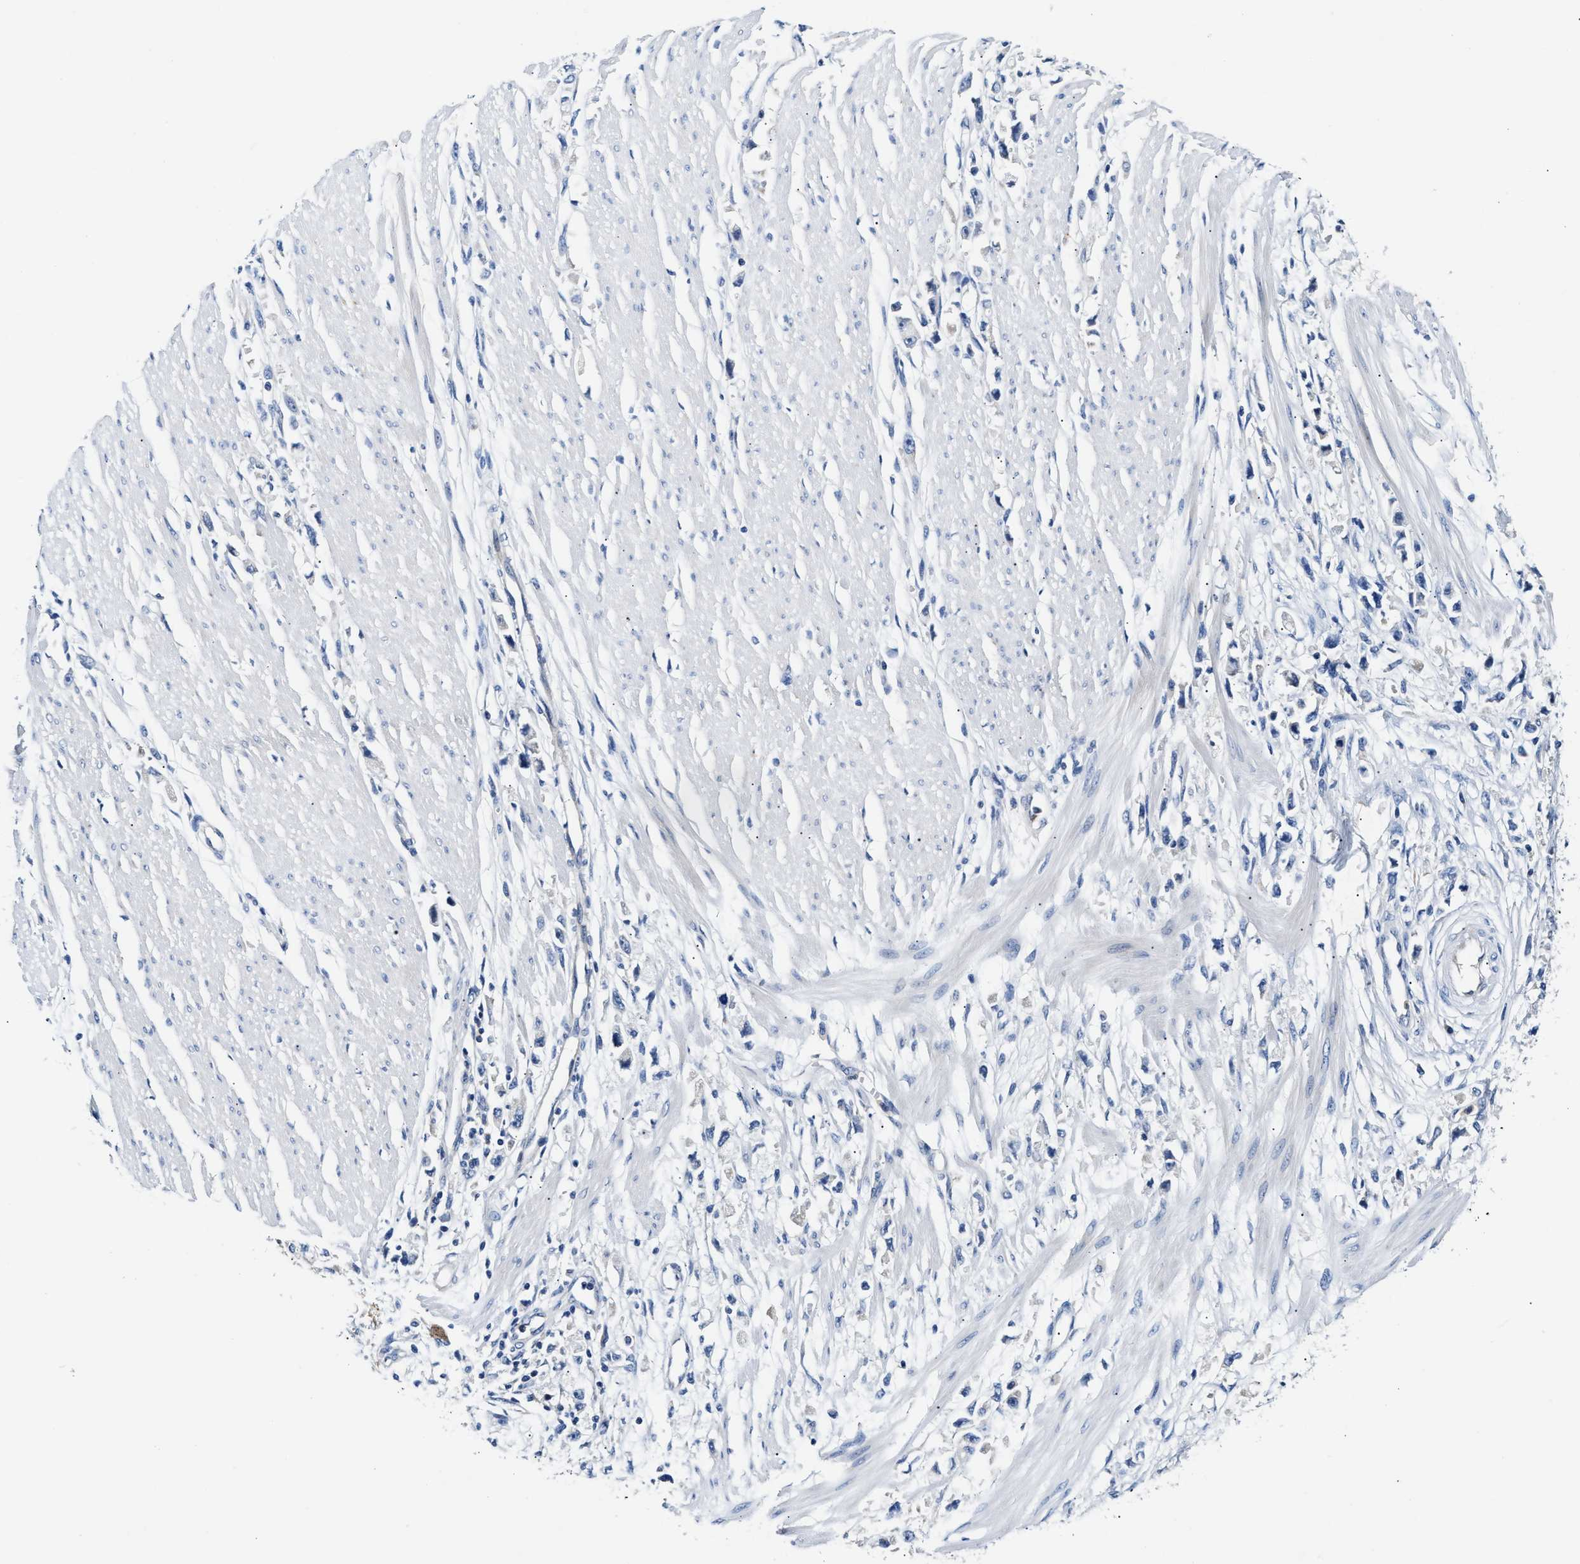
{"staining": {"intensity": "negative", "quantity": "none", "location": "none"}, "tissue": "stomach cancer", "cell_type": "Tumor cells", "image_type": "cancer", "snomed": [{"axis": "morphology", "description": "Adenocarcinoma, NOS"}, {"axis": "topography", "description": "Stomach"}], "caption": "Stomach adenocarcinoma was stained to show a protein in brown. There is no significant expression in tumor cells. (Immunohistochemistry, brightfield microscopy, high magnification).", "gene": "FAM185A", "patient": {"sex": "female", "age": 59}}